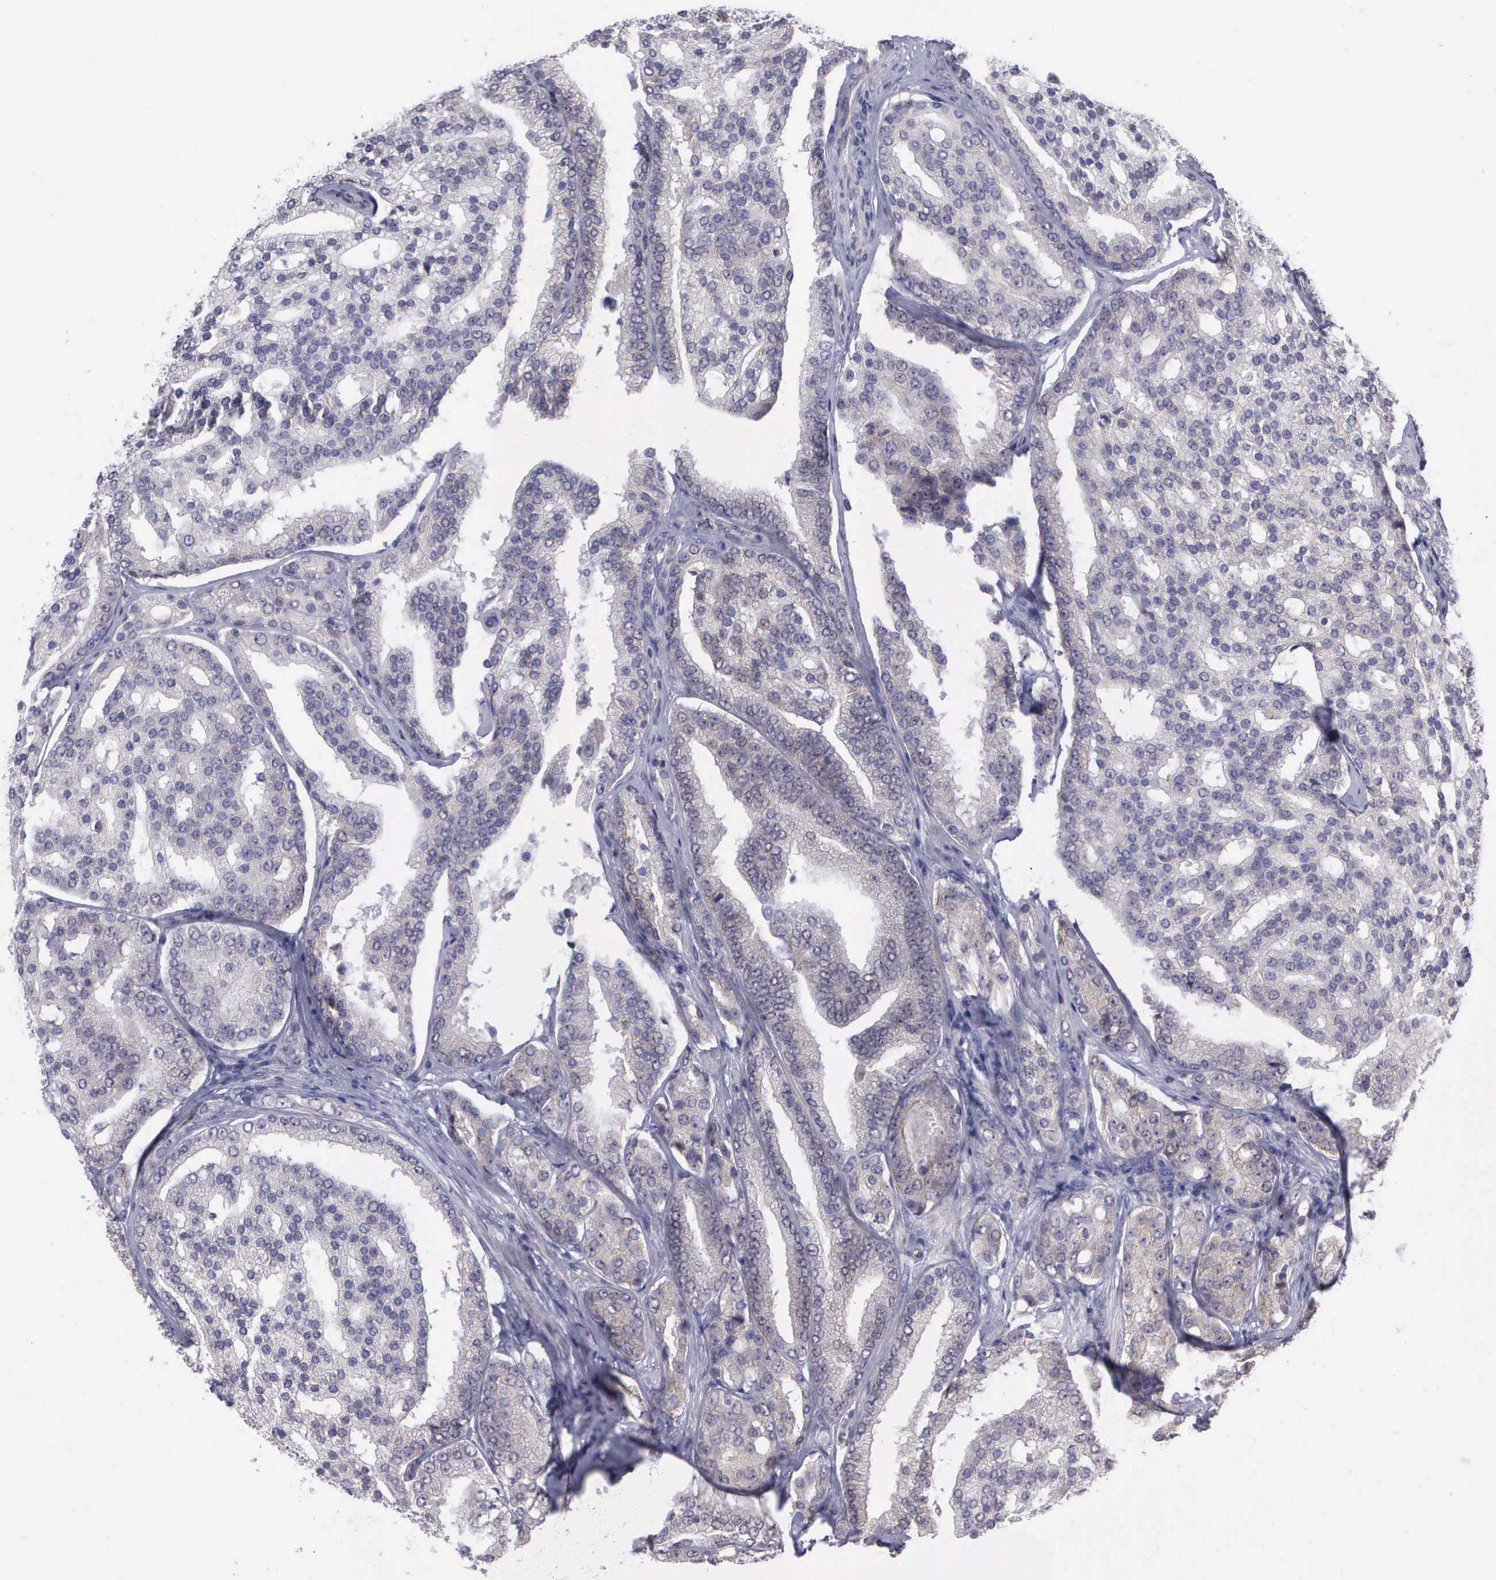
{"staining": {"intensity": "negative", "quantity": "none", "location": "none"}, "tissue": "prostate cancer", "cell_type": "Tumor cells", "image_type": "cancer", "snomed": [{"axis": "morphology", "description": "Adenocarcinoma, High grade"}, {"axis": "topography", "description": "Prostate"}], "caption": "DAB immunohistochemical staining of high-grade adenocarcinoma (prostate) displays no significant staining in tumor cells.", "gene": "MICAL3", "patient": {"sex": "male", "age": 64}}